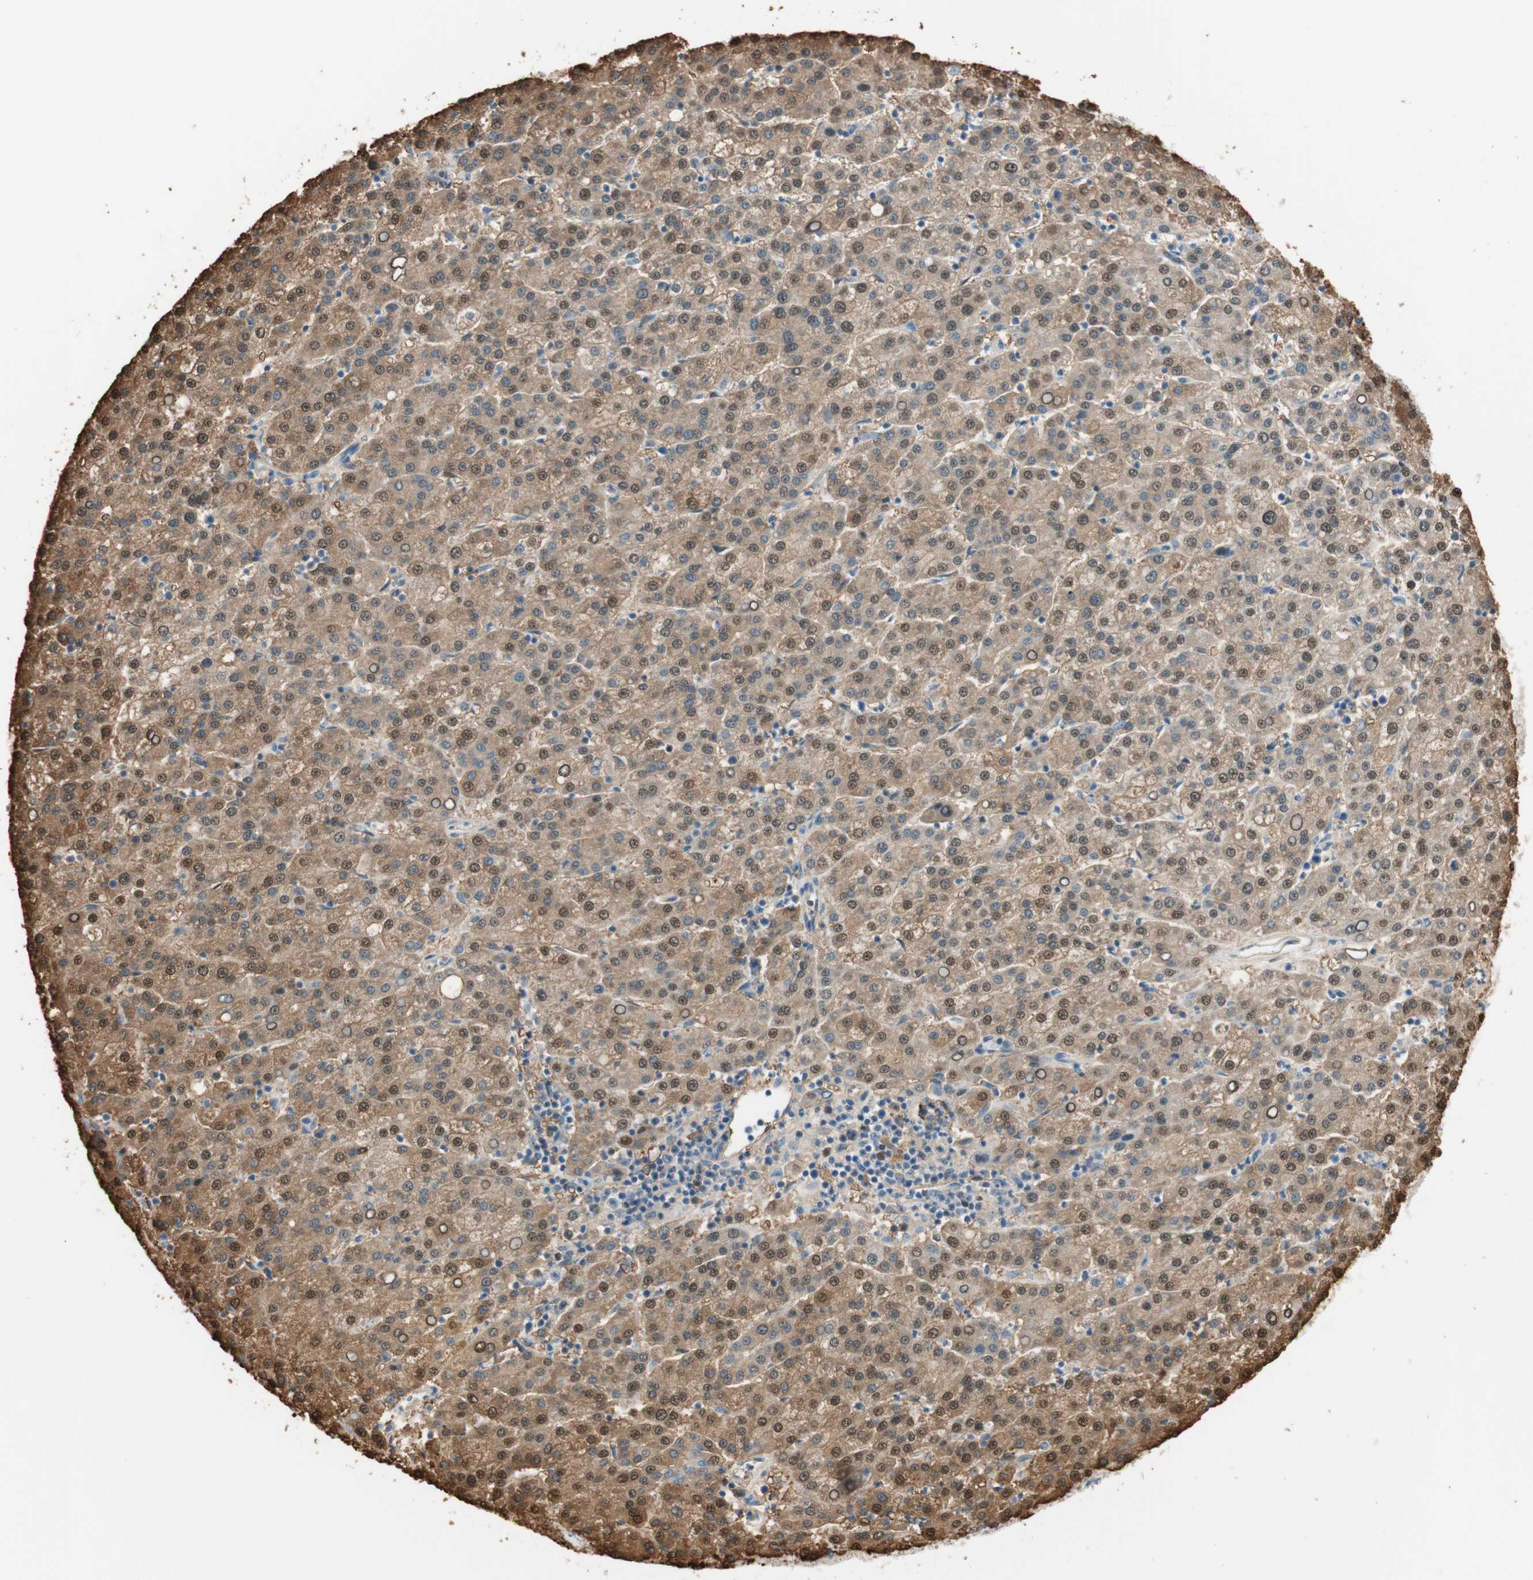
{"staining": {"intensity": "moderate", "quantity": ">75%", "location": "cytoplasmic/membranous,nuclear"}, "tissue": "liver cancer", "cell_type": "Tumor cells", "image_type": "cancer", "snomed": [{"axis": "morphology", "description": "Carcinoma, Hepatocellular, NOS"}, {"axis": "topography", "description": "Liver"}], "caption": "Approximately >75% of tumor cells in human liver cancer display moderate cytoplasmic/membranous and nuclear protein expression as visualized by brown immunohistochemical staining.", "gene": "CDK3", "patient": {"sex": "female", "age": 58}}